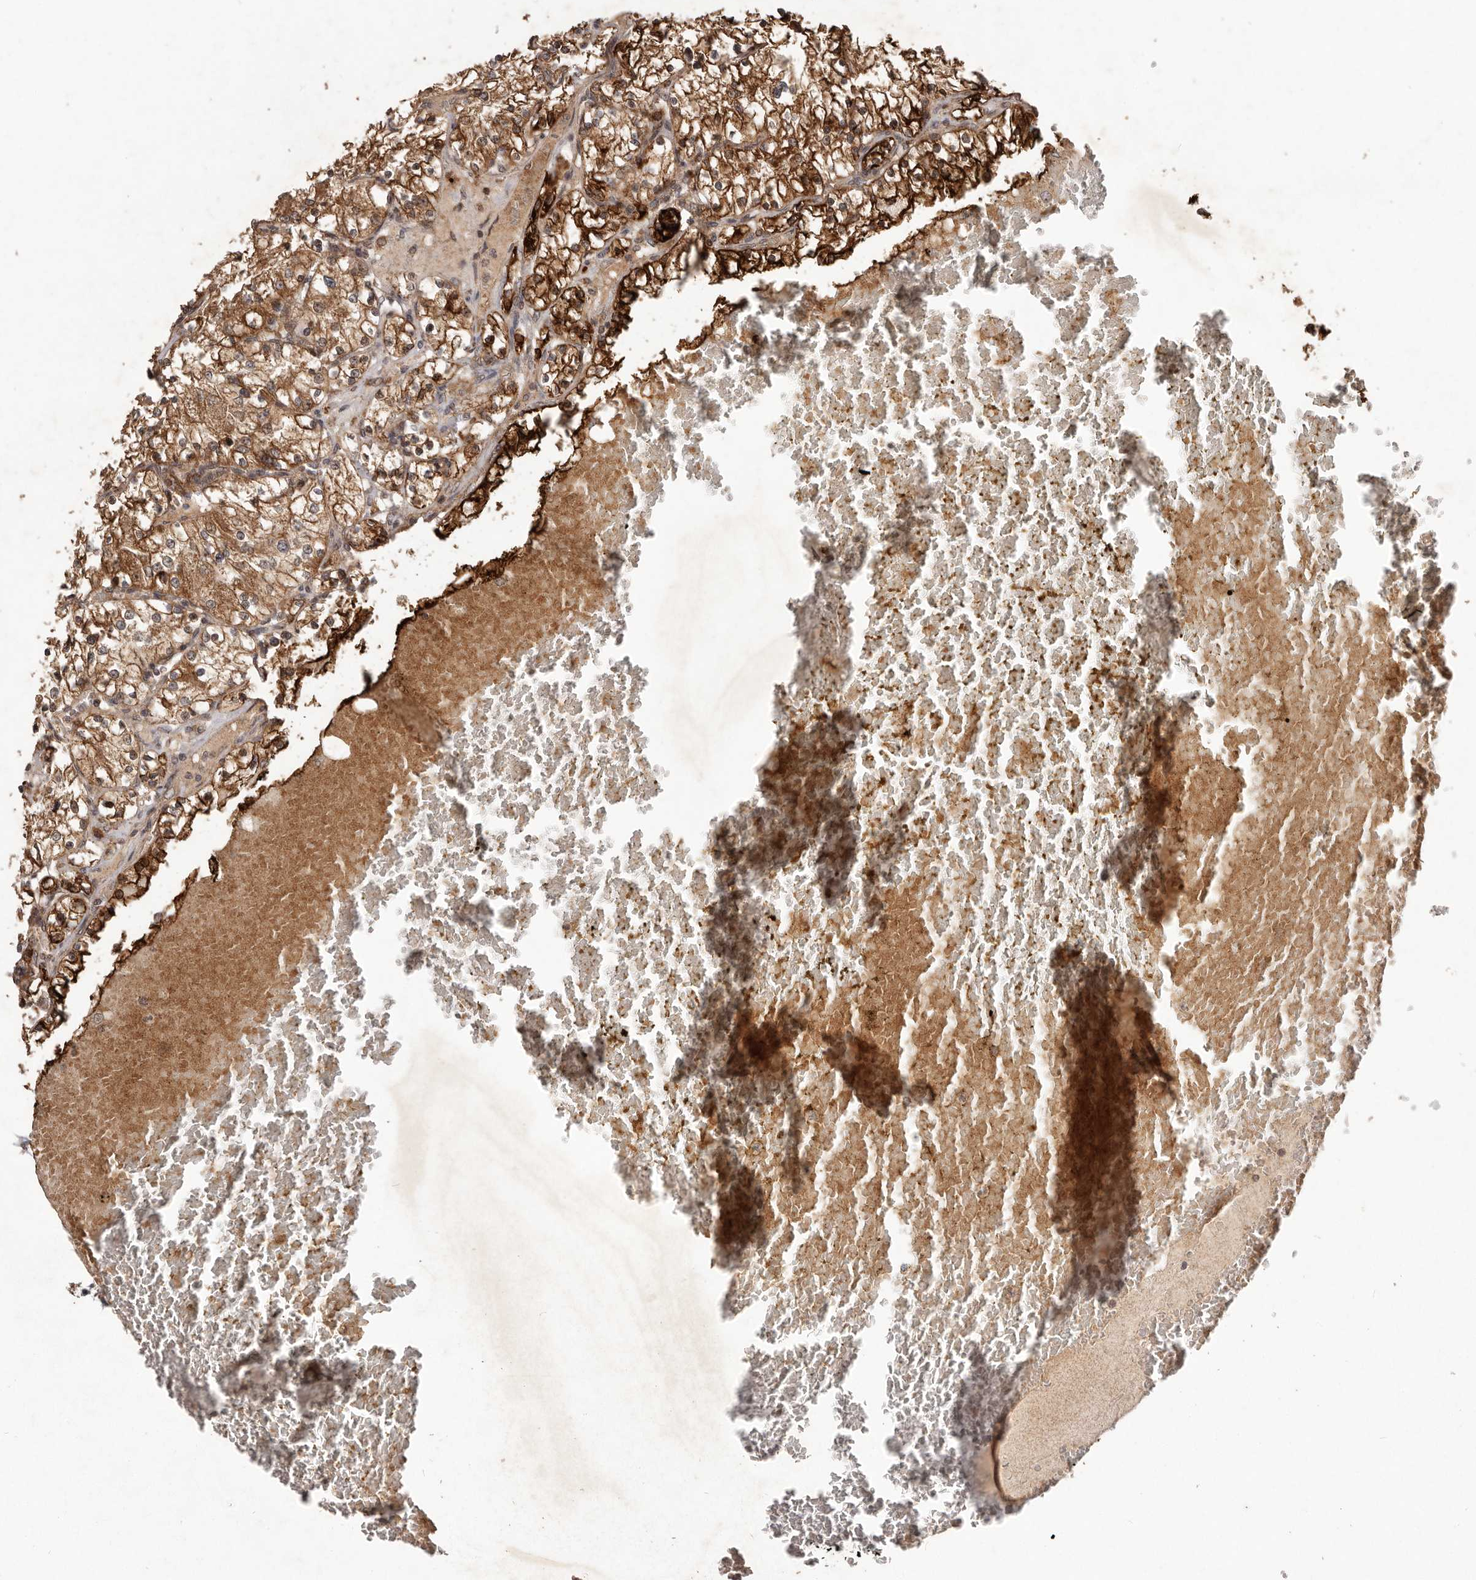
{"staining": {"intensity": "strong", "quantity": ">75%", "location": "cytoplasmic/membranous"}, "tissue": "renal cancer", "cell_type": "Tumor cells", "image_type": "cancer", "snomed": [{"axis": "morphology", "description": "Normal tissue, NOS"}, {"axis": "morphology", "description": "Adenocarcinoma, NOS"}, {"axis": "topography", "description": "Kidney"}], "caption": "The immunohistochemical stain highlights strong cytoplasmic/membranous expression in tumor cells of renal cancer tissue. Nuclei are stained in blue.", "gene": "PLOD2", "patient": {"sex": "male", "age": 68}}